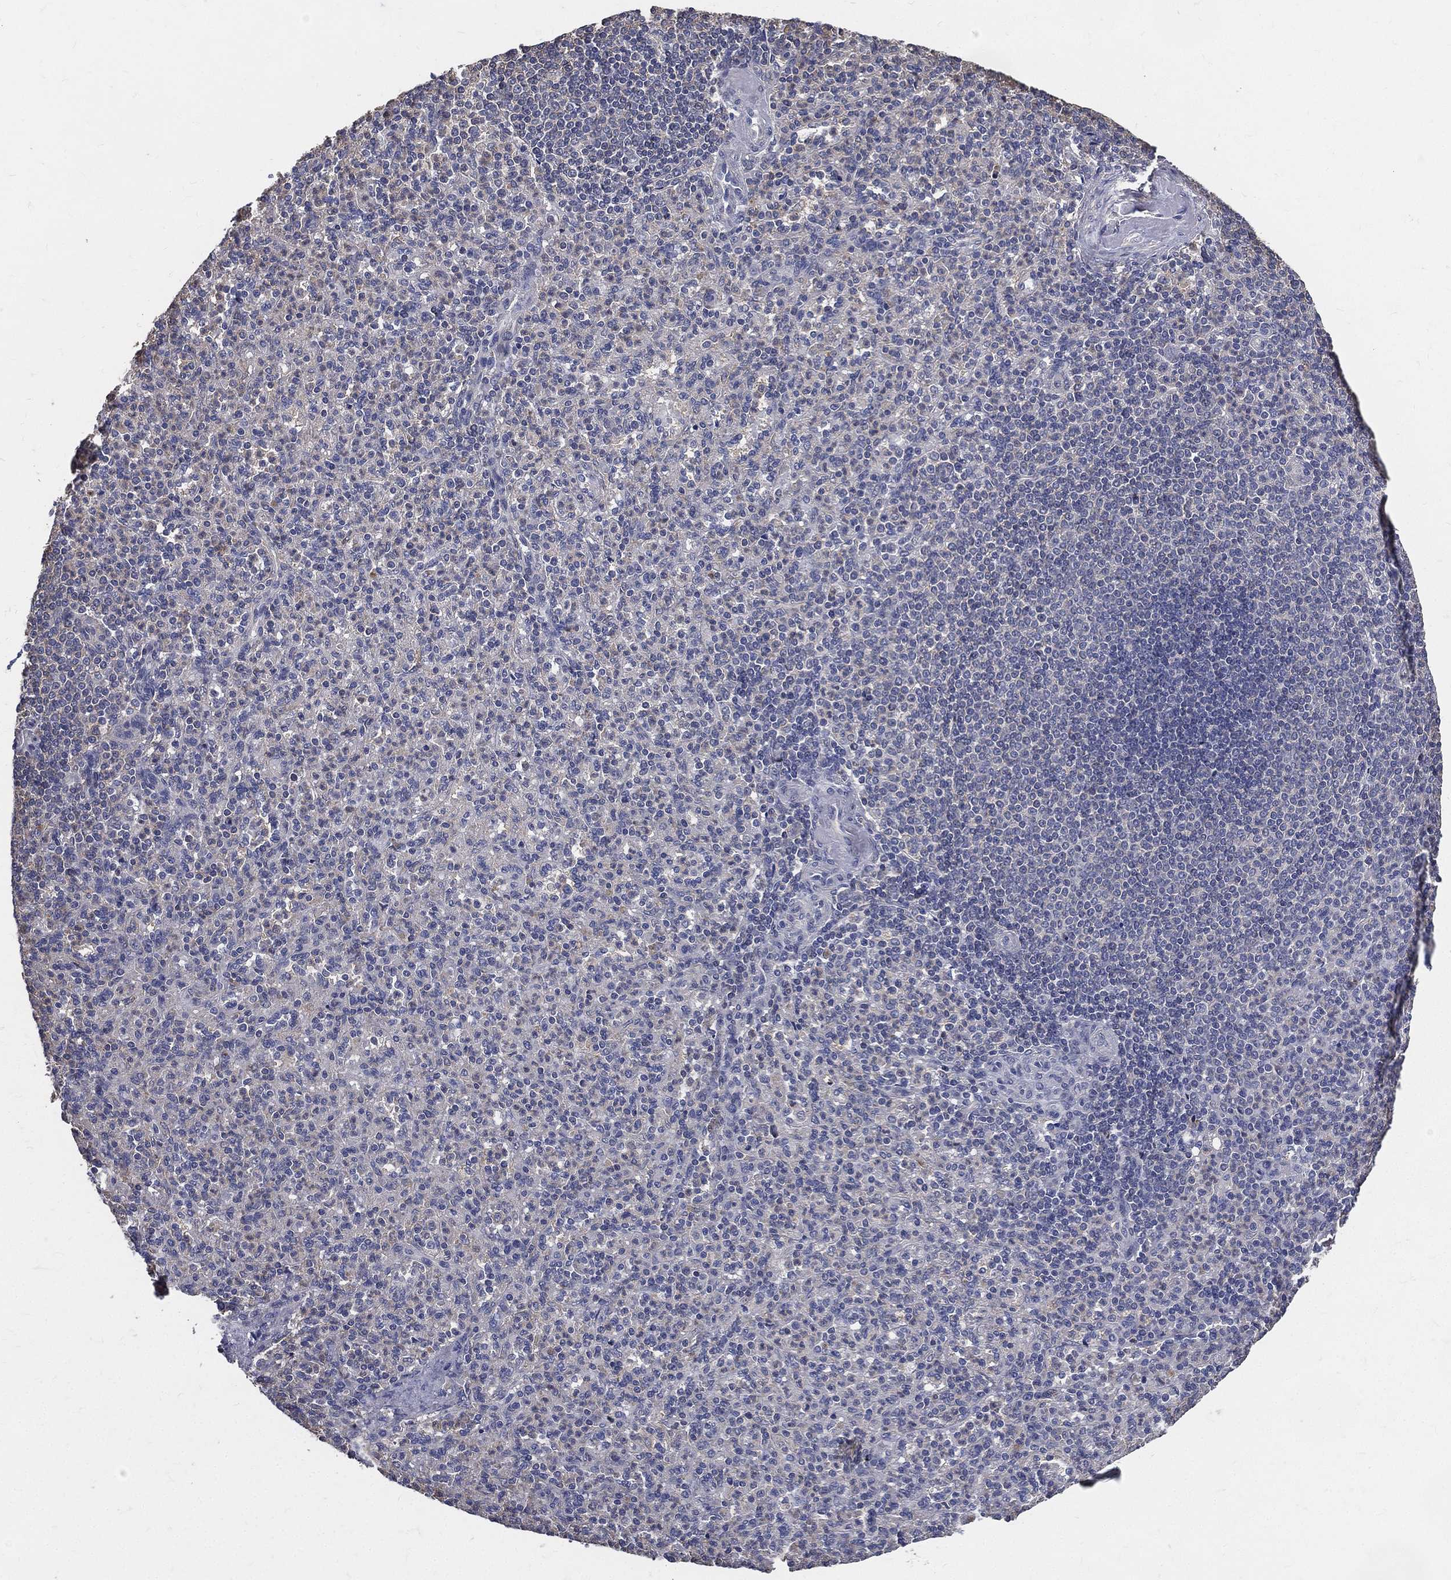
{"staining": {"intensity": "negative", "quantity": "none", "location": "none"}, "tissue": "spleen", "cell_type": "Cells in red pulp", "image_type": "normal", "snomed": [{"axis": "morphology", "description": "Normal tissue, NOS"}, {"axis": "topography", "description": "Spleen"}], "caption": "IHC micrograph of normal spleen: human spleen stained with DAB (3,3'-diaminobenzidine) reveals no significant protein expression in cells in red pulp.", "gene": "SERPINB2", "patient": {"sex": "female", "age": 74}}